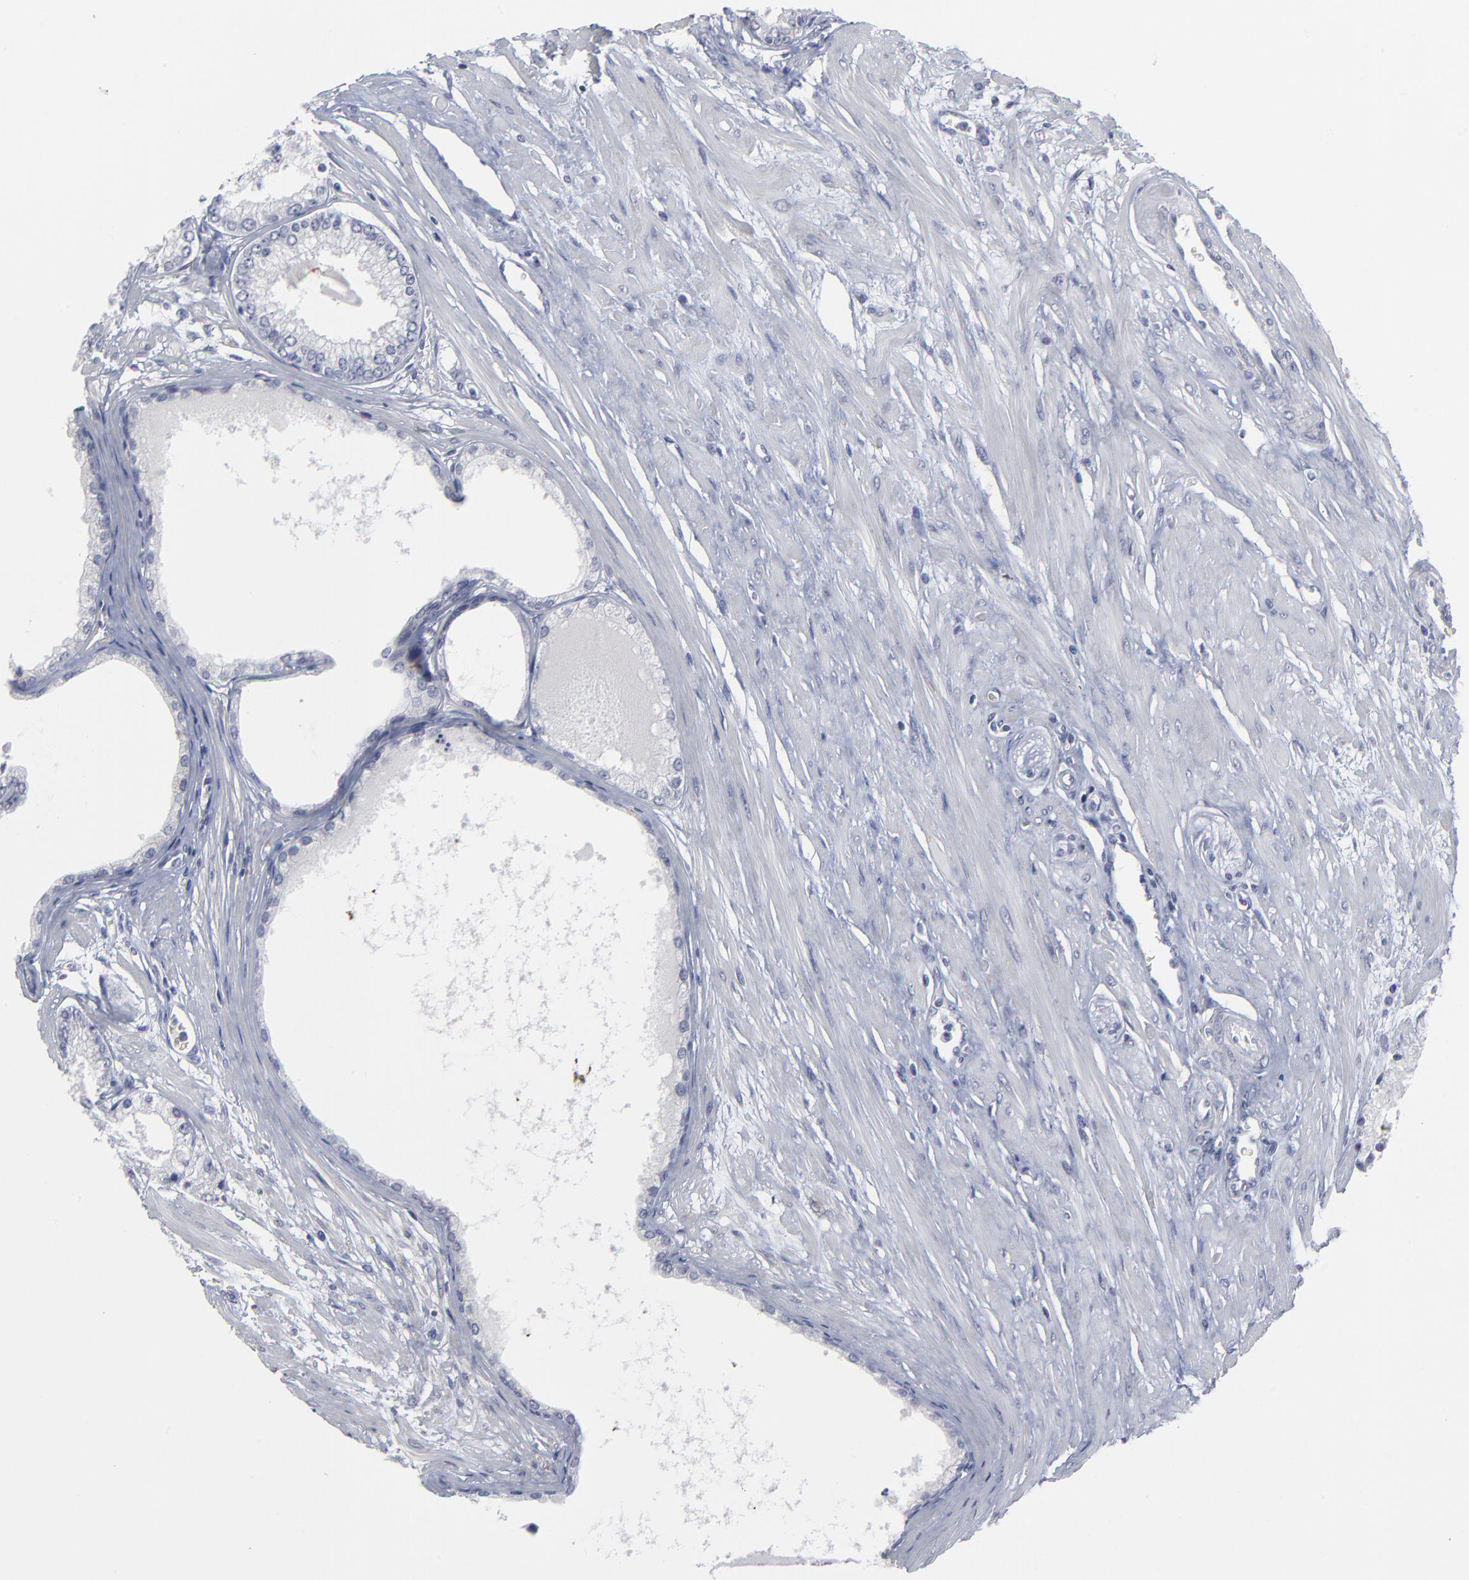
{"staining": {"intensity": "negative", "quantity": "none", "location": "none"}, "tissue": "prostate cancer", "cell_type": "Tumor cells", "image_type": "cancer", "snomed": [{"axis": "morphology", "description": "Adenocarcinoma, Medium grade"}, {"axis": "topography", "description": "Prostate"}], "caption": "Immunohistochemistry (IHC) histopathology image of human prostate cancer (medium-grade adenocarcinoma) stained for a protein (brown), which shows no expression in tumor cells. Nuclei are stained in blue.", "gene": "MAGEA10", "patient": {"sex": "male", "age": 72}}